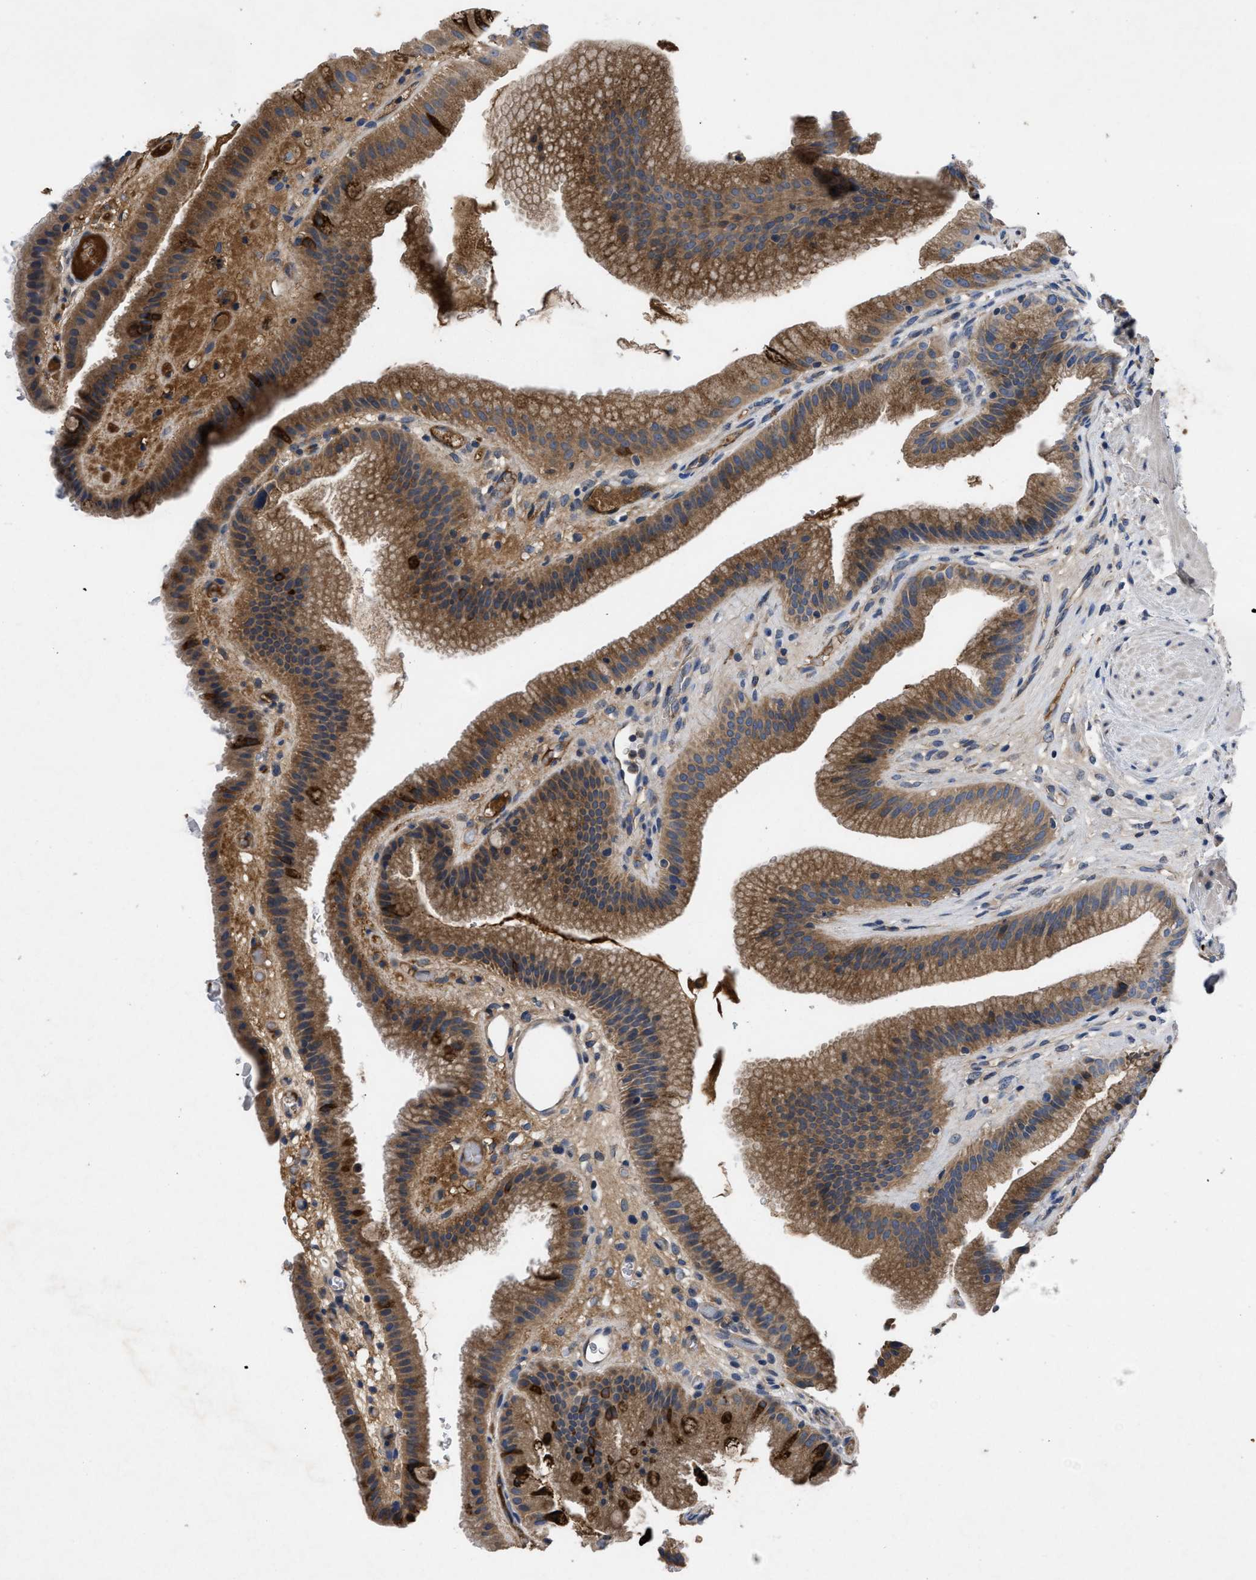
{"staining": {"intensity": "strong", "quantity": ">75%", "location": "cytoplasmic/membranous"}, "tissue": "gallbladder", "cell_type": "Glandular cells", "image_type": "normal", "snomed": [{"axis": "morphology", "description": "Normal tissue, NOS"}, {"axis": "topography", "description": "Gallbladder"}], "caption": "A photomicrograph of human gallbladder stained for a protein shows strong cytoplasmic/membranous brown staining in glandular cells. The staining was performed using DAB, with brown indicating positive protein expression. Nuclei are stained blue with hematoxylin.", "gene": "VPS4A", "patient": {"sex": "male", "age": 49}}